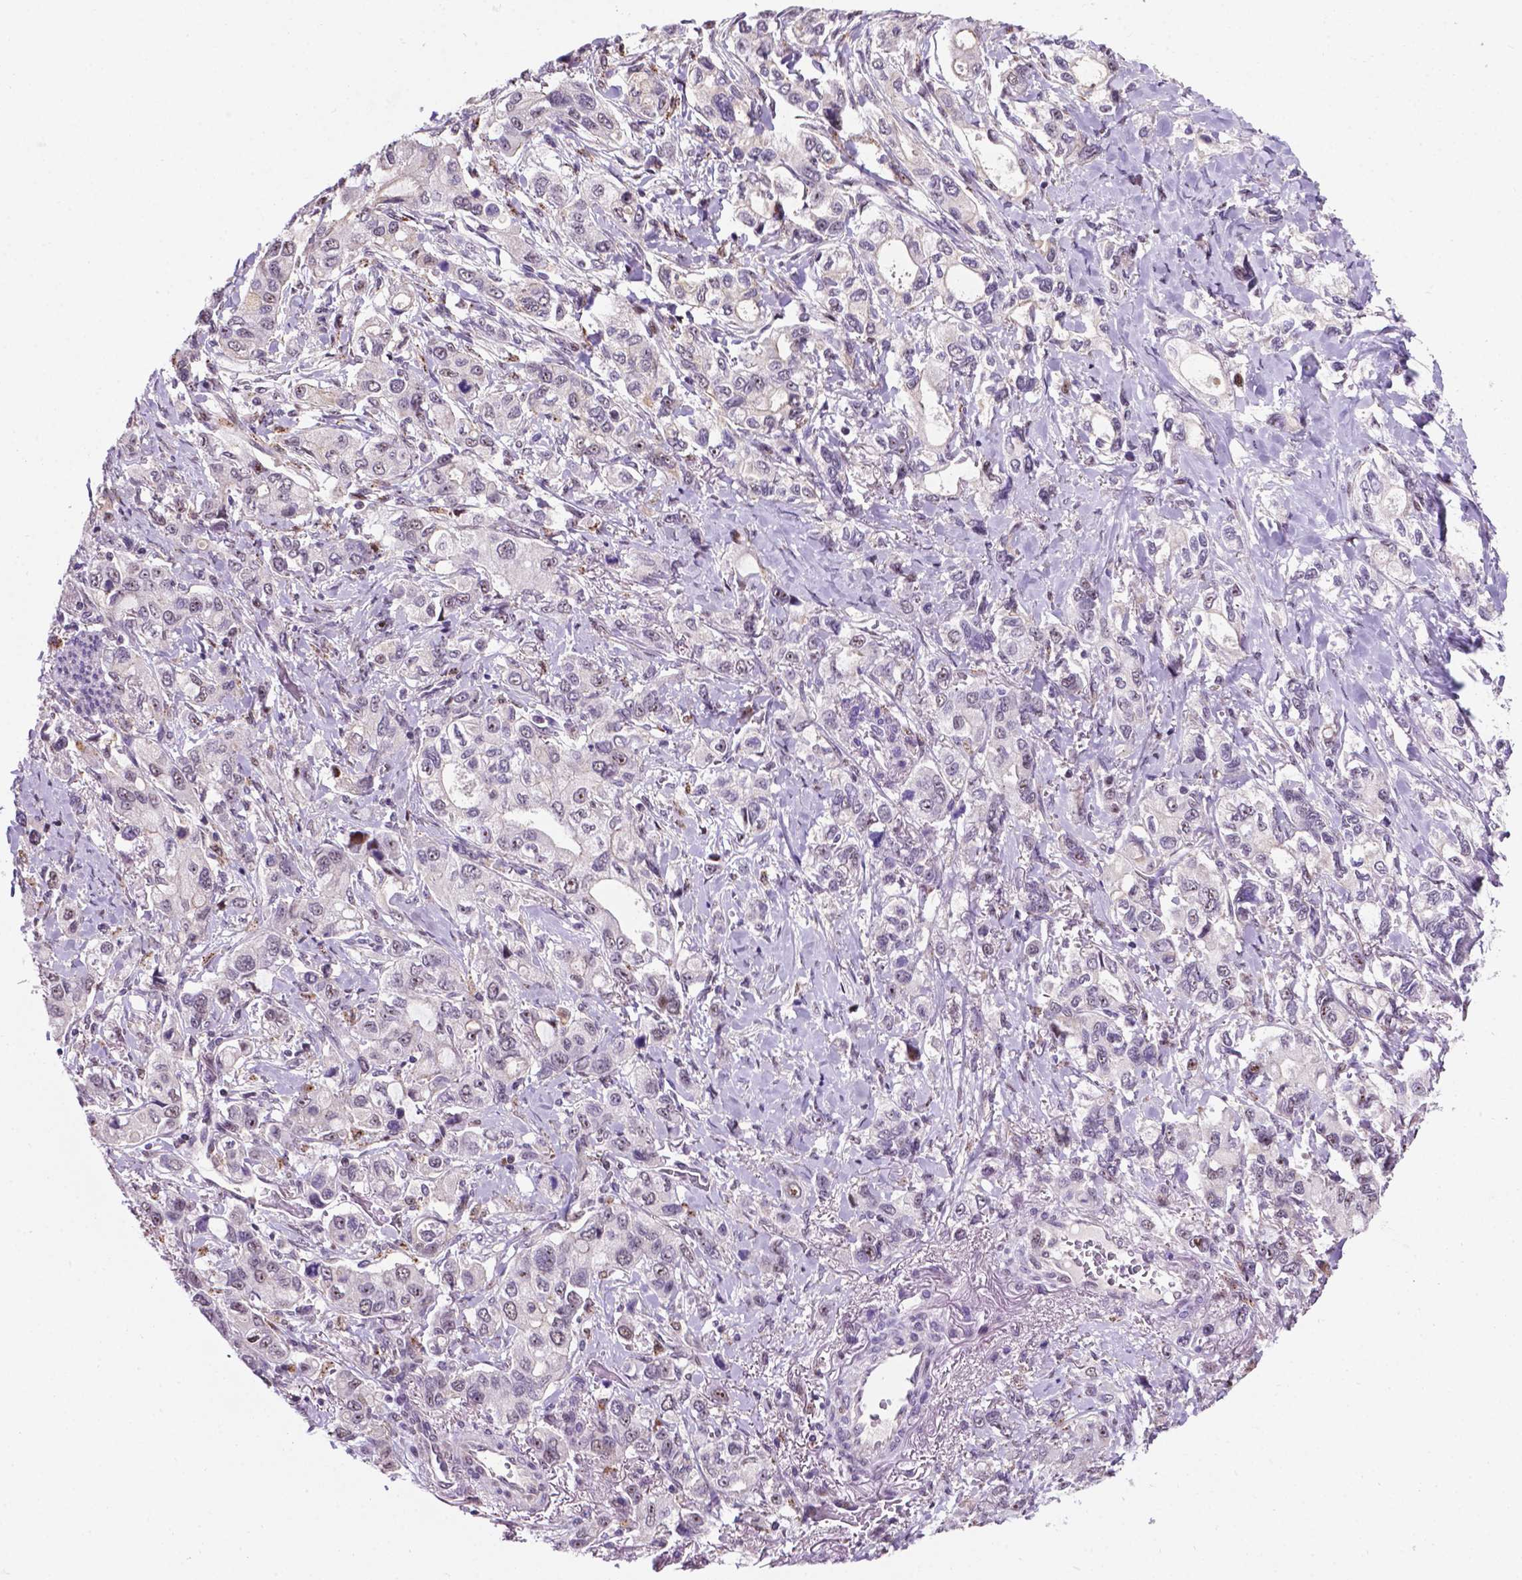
{"staining": {"intensity": "negative", "quantity": "none", "location": "none"}, "tissue": "stomach cancer", "cell_type": "Tumor cells", "image_type": "cancer", "snomed": [{"axis": "morphology", "description": "Adenocarcinoma, NOS"}, {"axis": "topography", "description": "Stomach"}], "caption": "IHC of human stomach adenocarcinoma shows no expression in tumor cells.", "gene": "SMAD3", "patient": {"sex": "male", "age": 63}}